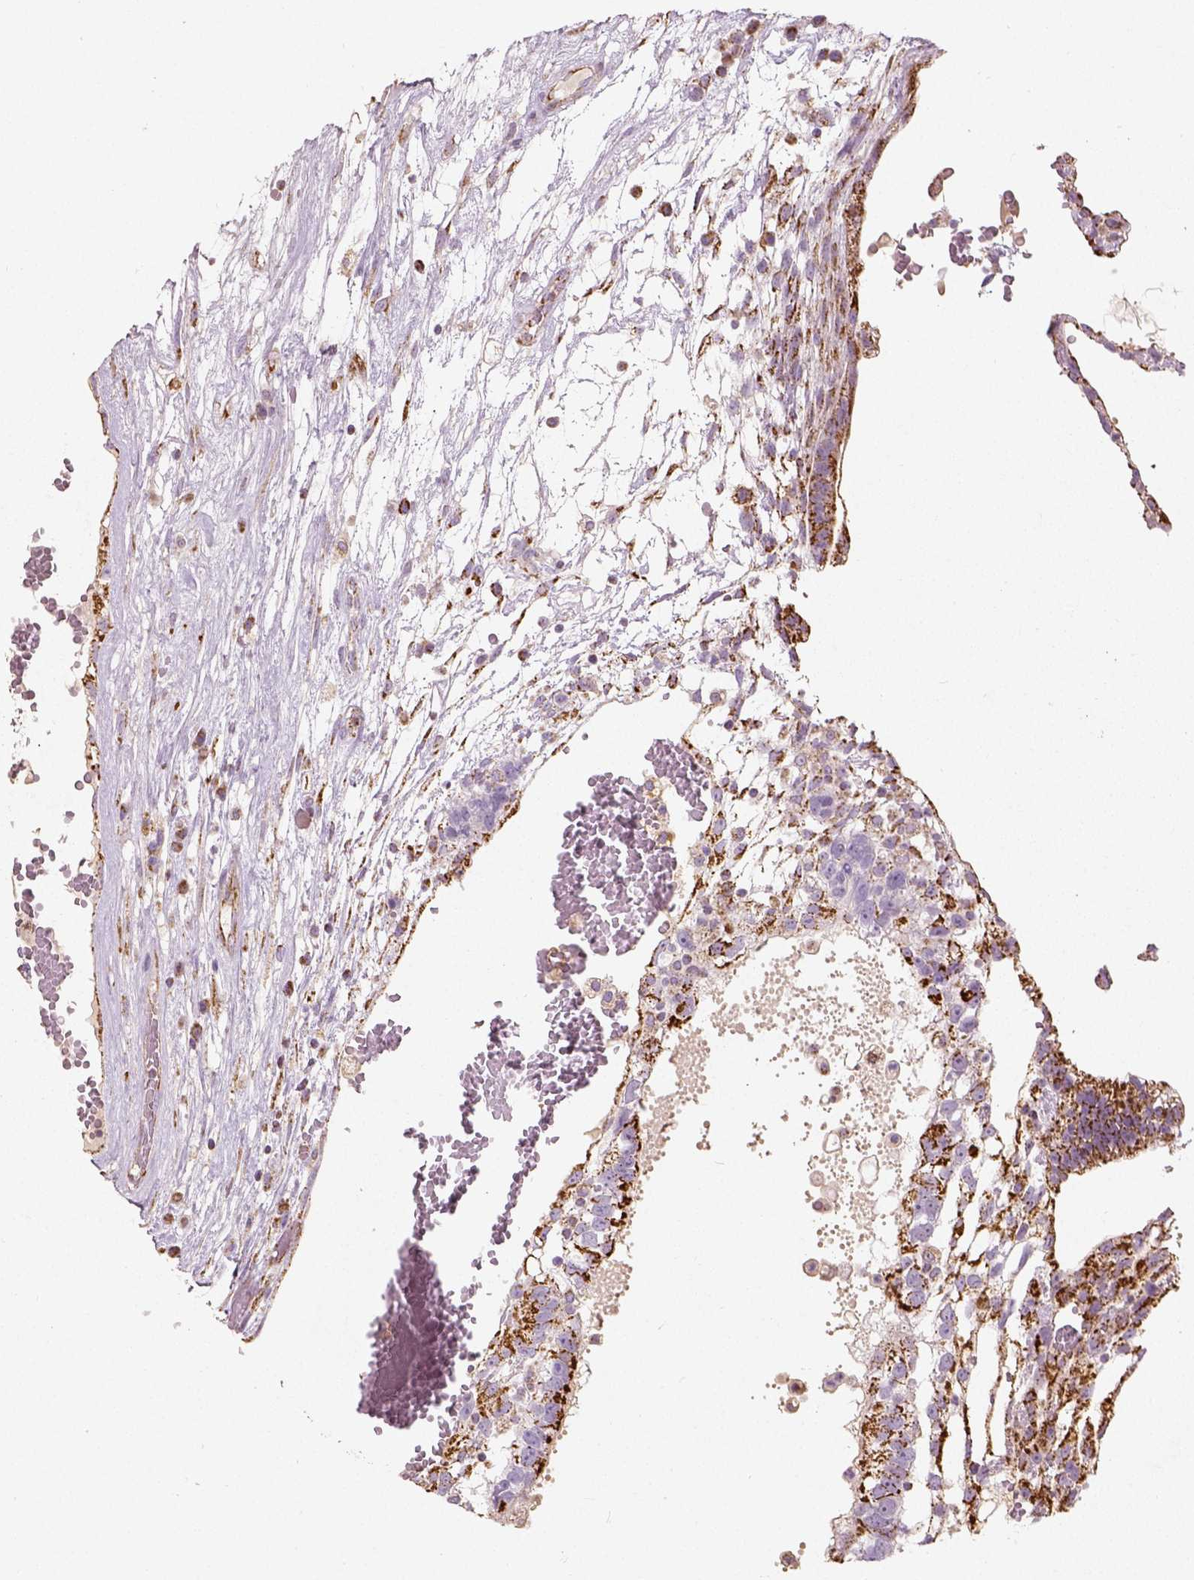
{"staining": {"intensity": "strong", "quantity": ">75%", "location": "cytoplasmic/membranous"}, "tissue": "testis cancer", "cell_type": "Tumor cells", "image_type": "cancer", "snomed": [{"axis": "morphology", "description": "Normal tissue, NOS"}, {"axis": "morphology", "description": "Carcinoma, Embryonal, NOS"}, {"axis": "topography", "description": "Testis"}], "caption": "Protein staining displays strong cytoplasmic/membranous expression in about >75% of tumor cells in embryonal carcinoma (testis).", "gene": "PGAM5", "patient": {"sex": "male", "age": 32}}